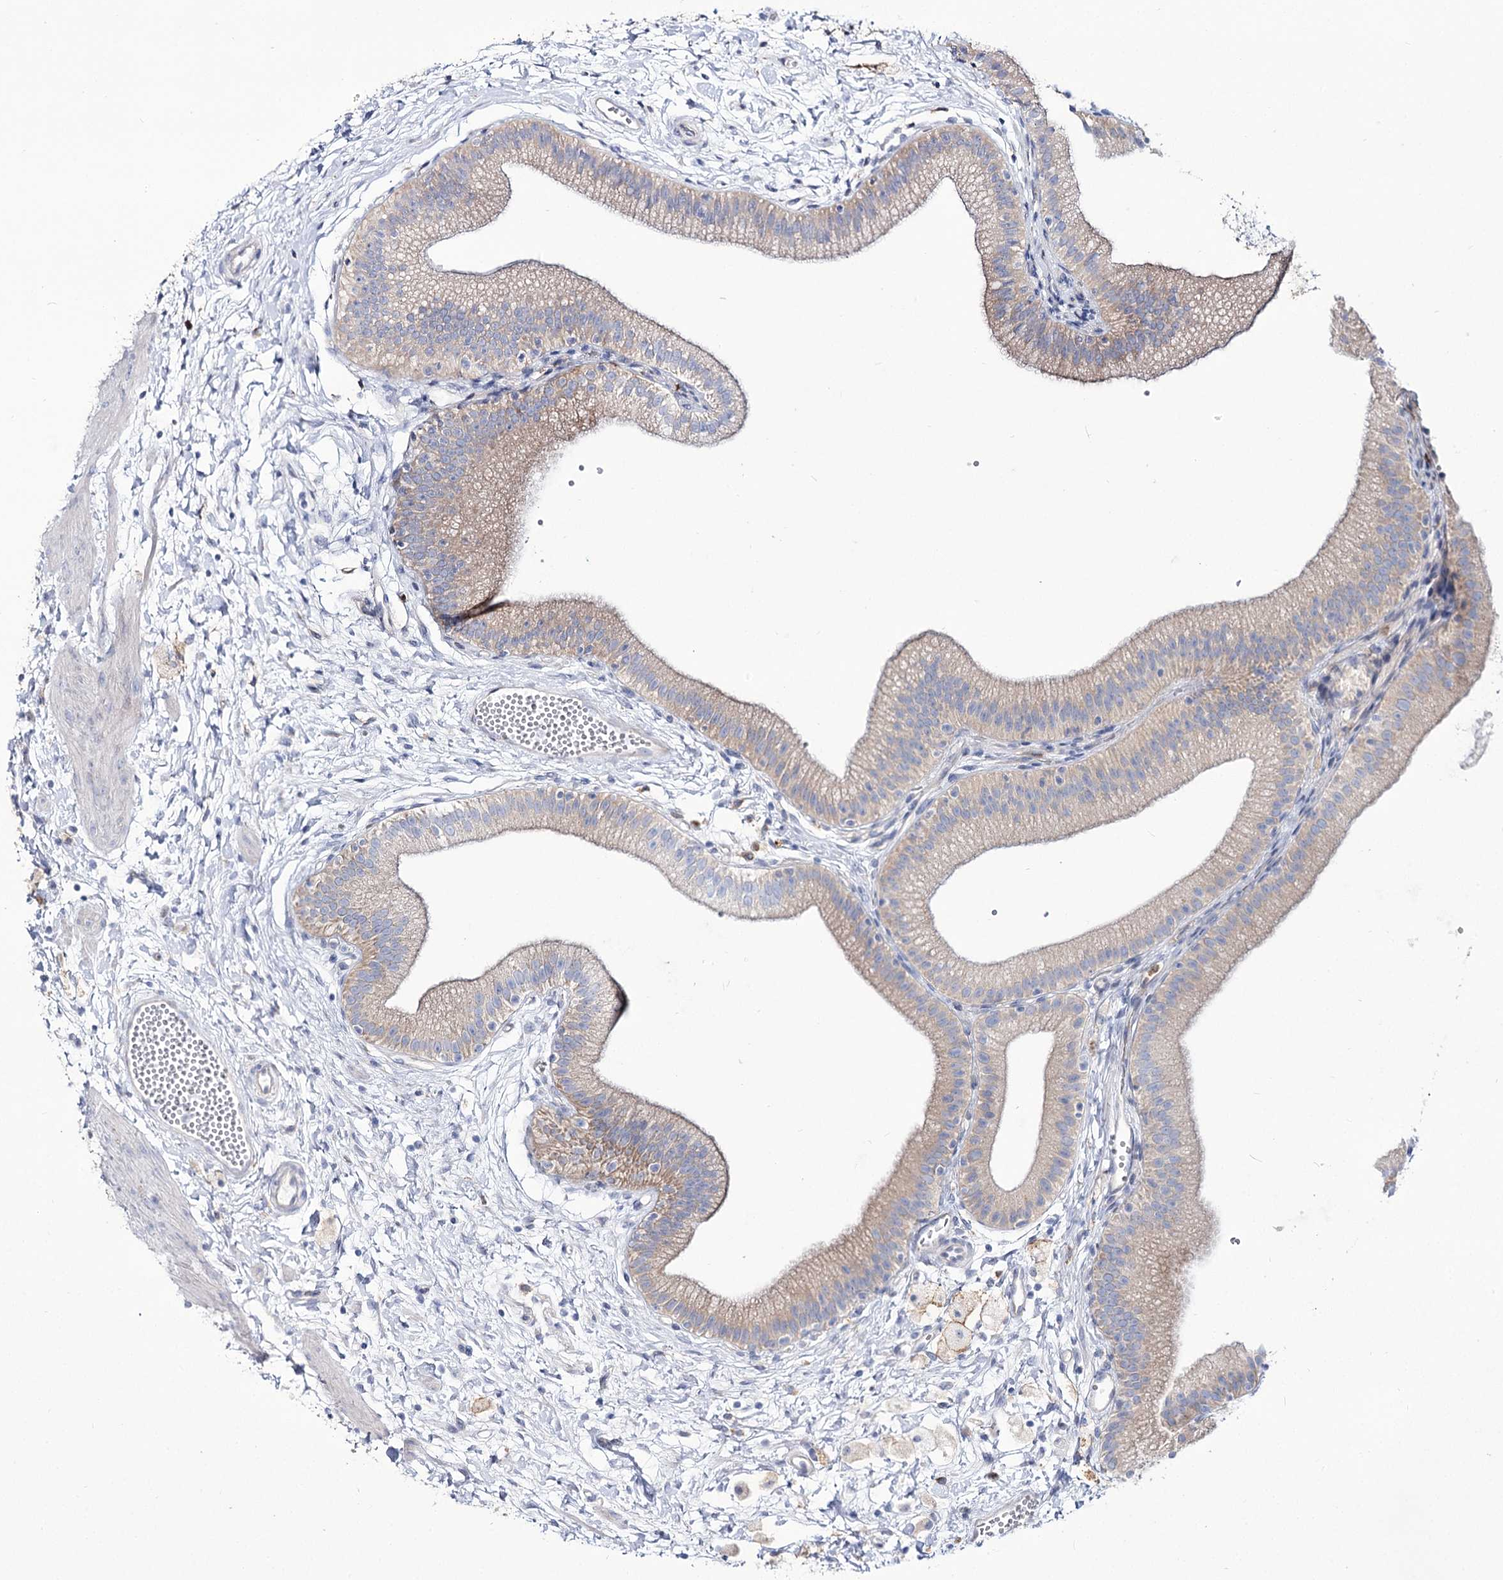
{"staining": {"intensity": "weak", "quantity": "<25%", "location": "cytoplasmic/membranous"}, "tissue": "gallbladder", "cell_type": "Glandular cells", "image_type": "normal", "snomed": [{"axis": "morphology", "description": "Normal tissue, NOS"}, {"axis": "topography", "description": "Gallbladder"}], "caption": "Immunohistochemistry (IHC) micrograph of normal gallbladder: human gallbladder stained with DAB exhibits no significant protein staining in glandular cells. (DAB (3,3'-diaminobenzidine) immunohistochemistry visualized using brightfield microscopy, high magnification).", "gene": "SUOX", "patient": {"sex": "male", "age": 55}}